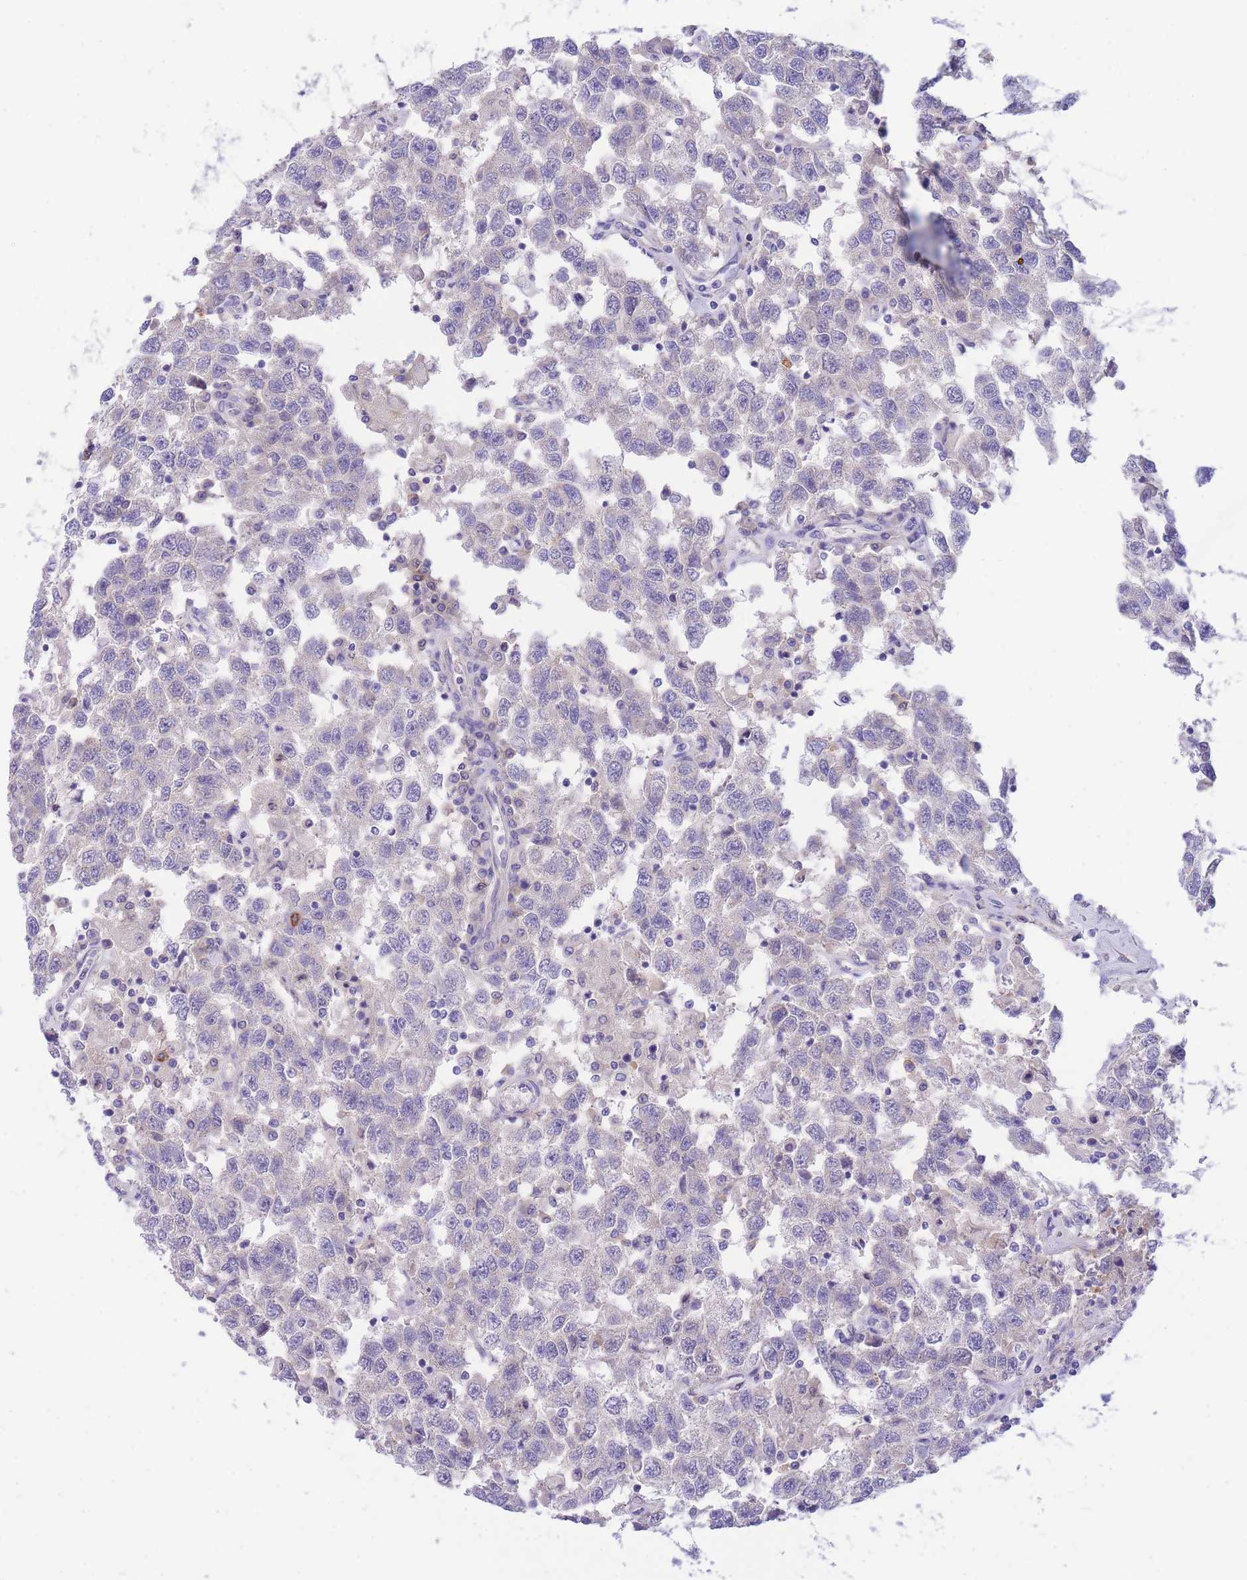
{"staining": {"intensity": "negative", "quantity": "none", "location": "none"}, "tissue": "testis cancer", "cell_type": "Tumor cells", "image_type": "cancer", "snomed": [{"axis": "morphology", "description": "Seminoma, NOS"}, {"axis": "topography", "description": "Testis"}], "caption": "Tumor cells show no significant expression in seminoma (testis).", "gene": "PCDHB3", "patient": {"sex": "male", "age": 41}}